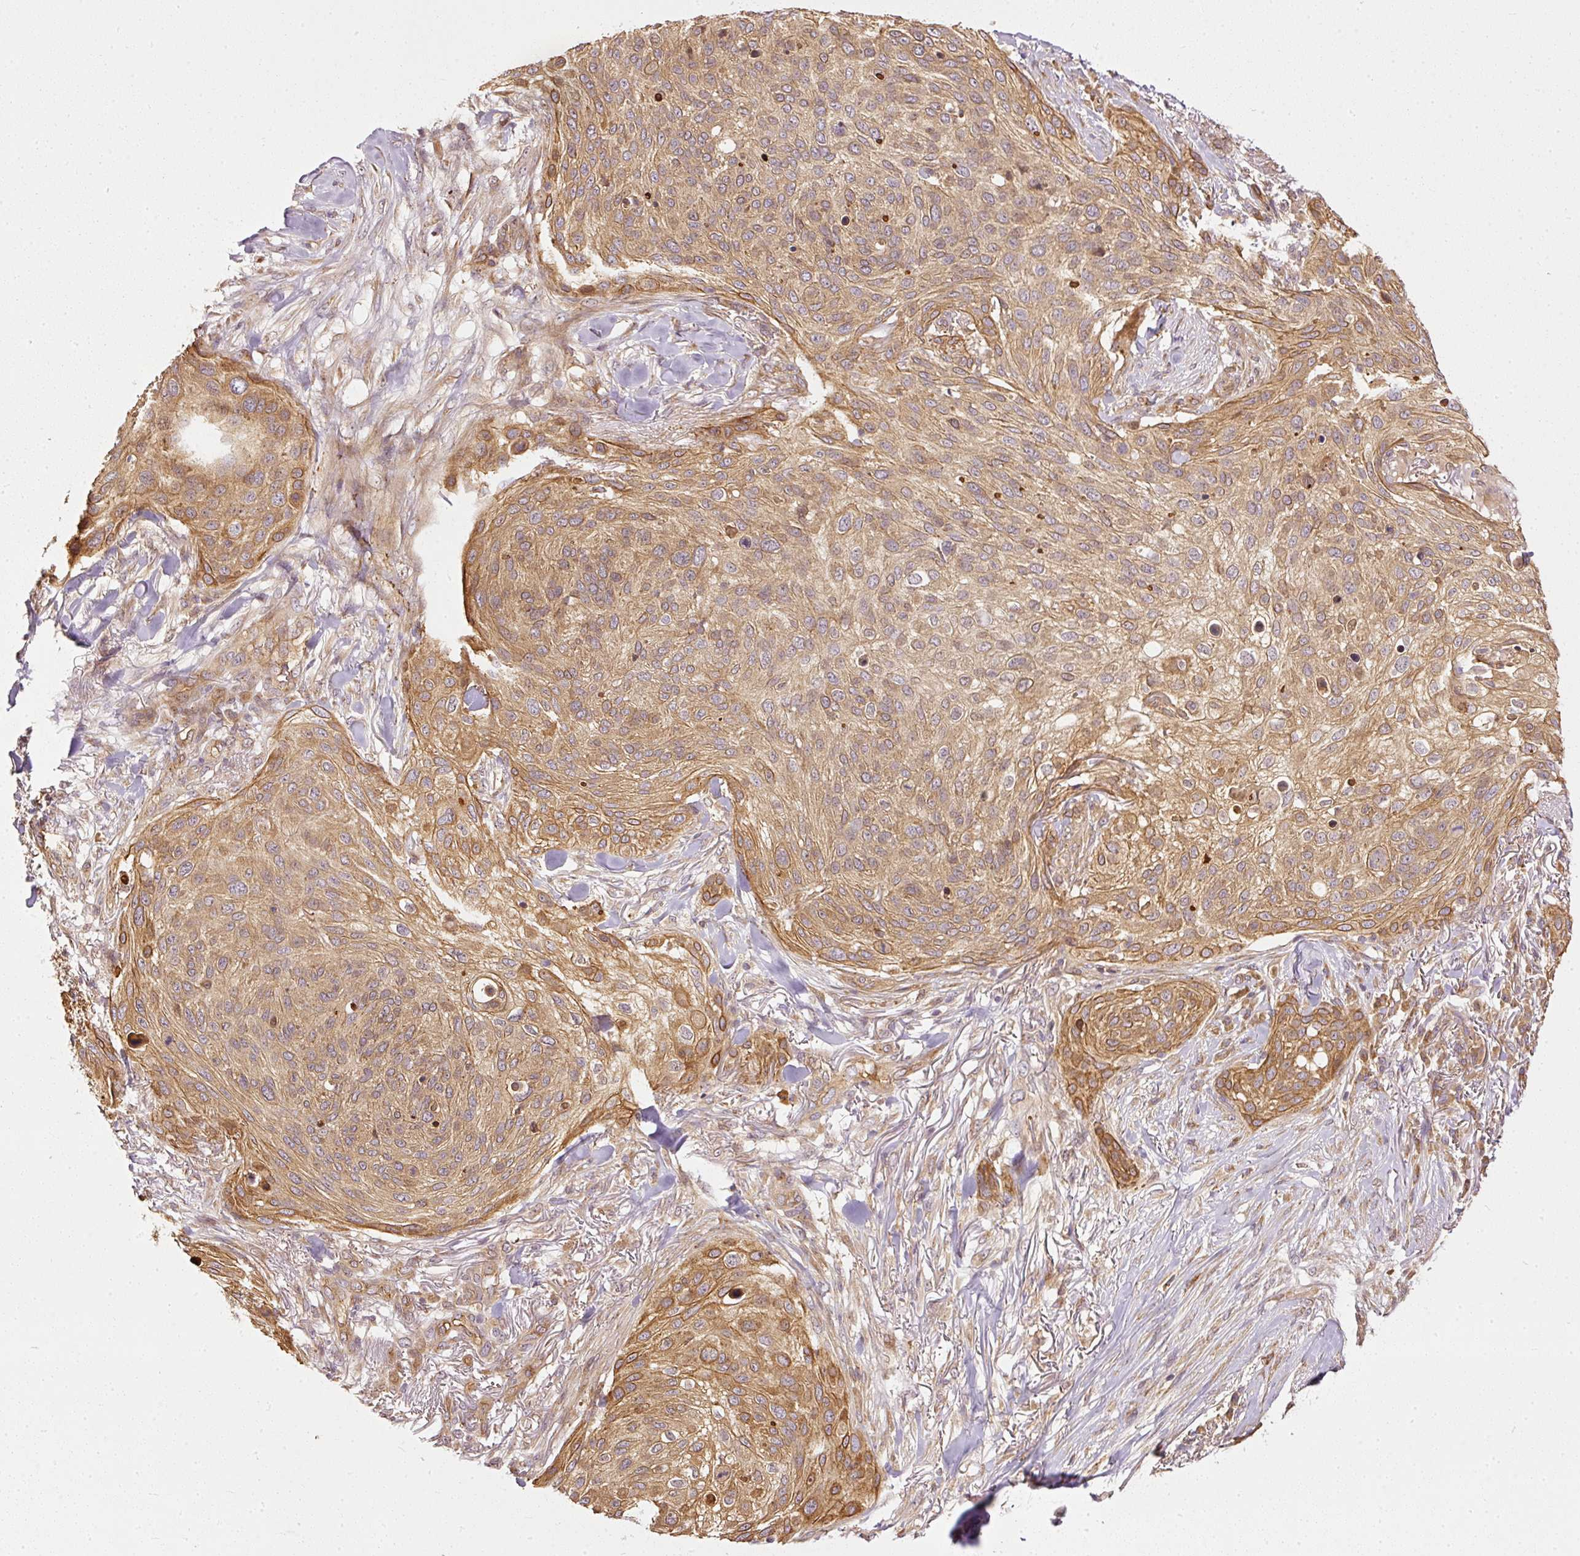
{"staining": {"intensity": "strong", "quantity": "25%-75%", "location": "cytoplasmic/membranous"}, "tissue": "skin cancer", "cell_type": "Tumor cells", "image_type": "cancer", "snomed": [{"axis": "morphology", "description": "Squamous cell carcinoma, NOS"}, {"axis": "topography", "description": "Skin"}], "caption": "The immunohistochemical stain highlights strong cytoplasmic/membranous positivity in tumor cells of skin cancer (squamous cell carcinoma) tissue. (Brightfield microscopy of DAB IHC at high magnification).", "gene": "MIF4GD", "patient": {"sex": "female", "age": 87}}